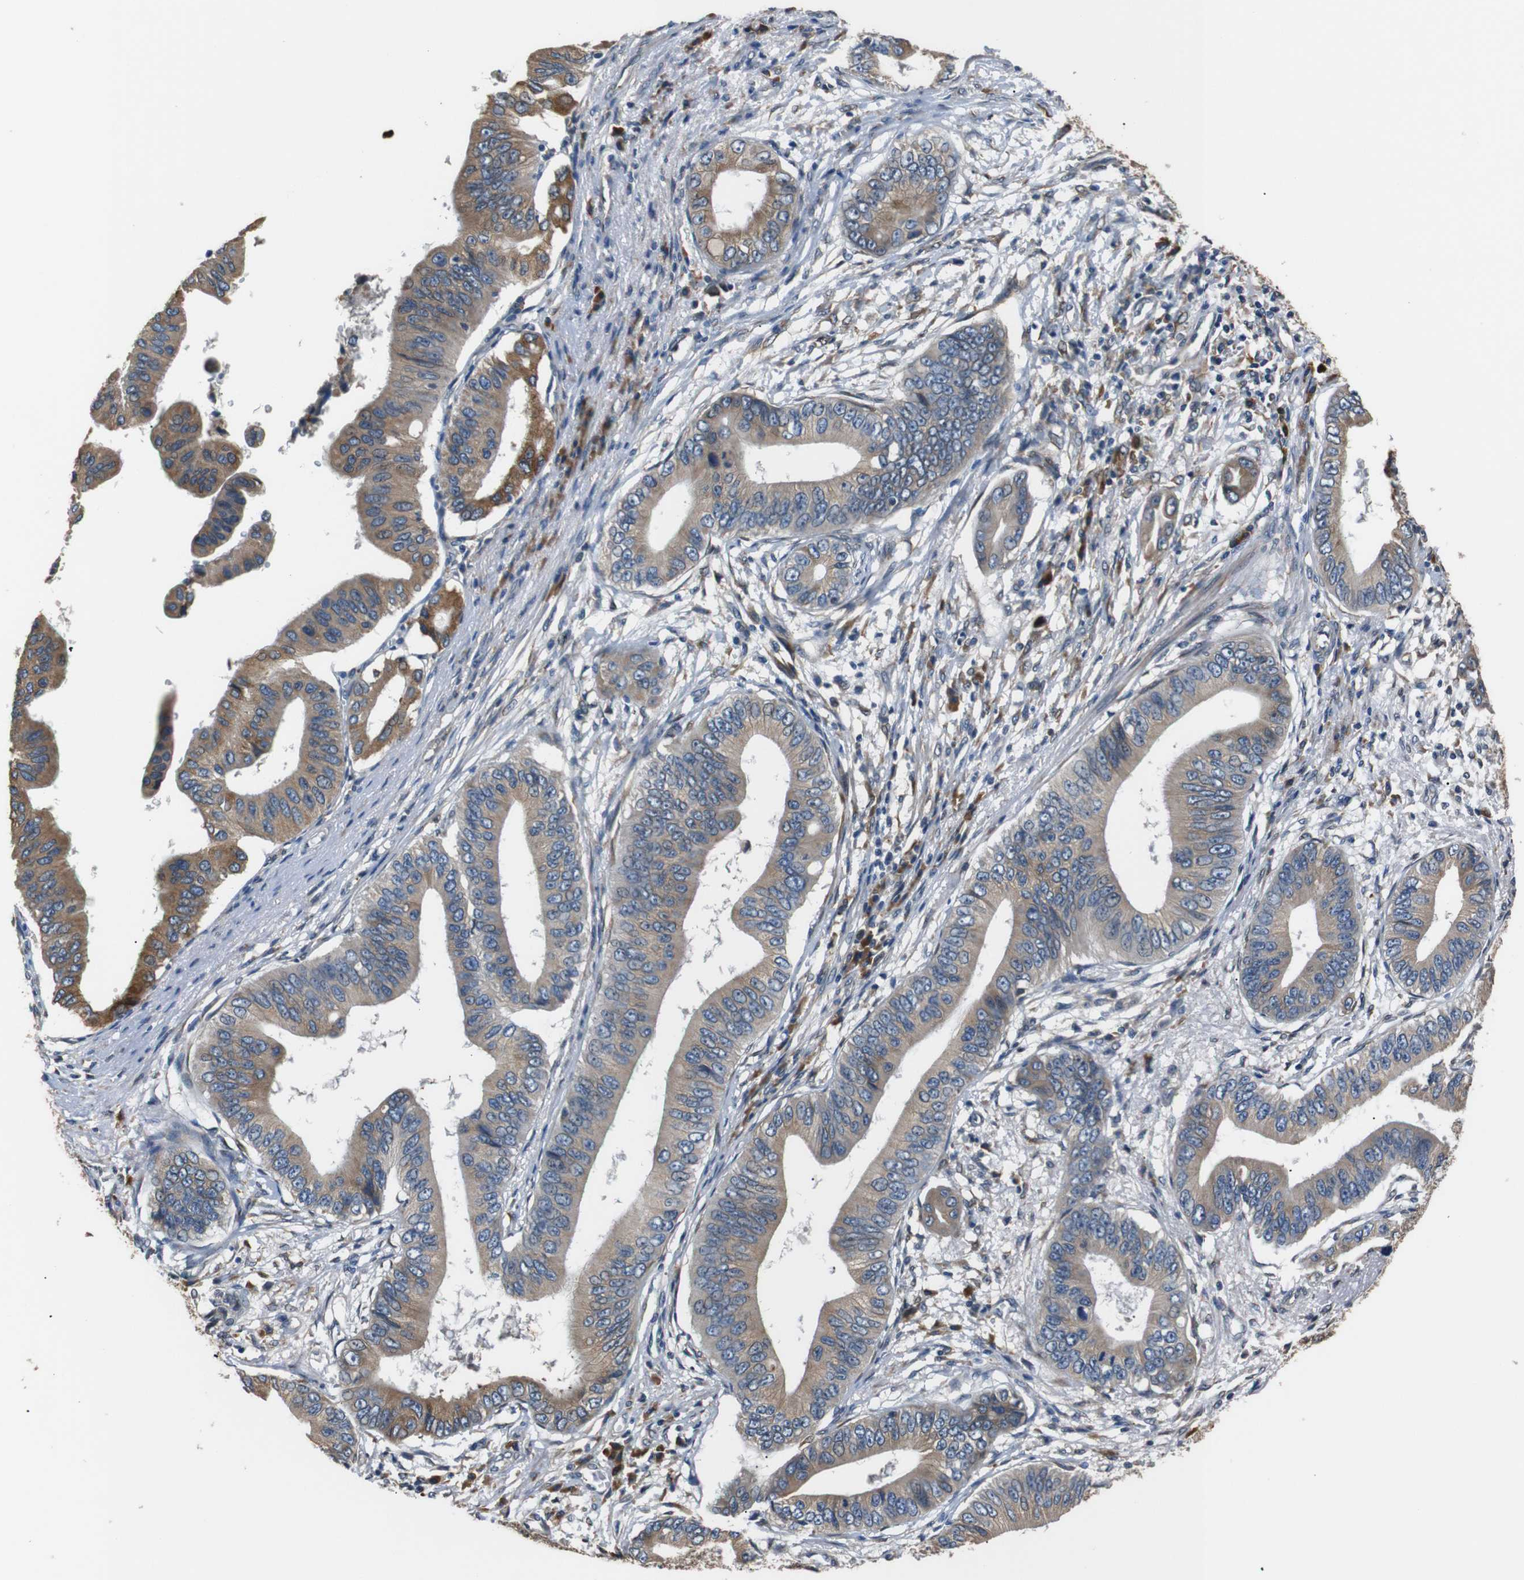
{"staining": {"intensity": "moderate", "quantity": "25%-75%", "location": "cytoplasmic/membranous"}, "tissue": "pancreatic cancer", "cell_type": "Tumor cells", "image_type": "cancer", "snomed": [{"axis": "morphology", "description": "Adenocarcinoma, NOS"}, {"axis": "topography", "description": "Pancreas"}], "caption": "This is an image of immunohistochemistry (IHC) staining of adenocarcinoma (pancreatic), which shows moderate staining in the cytoplasmic/membranous of tumor cells.", "gene": "TMED2", "patient": {"sex": "male", "age": 77}}